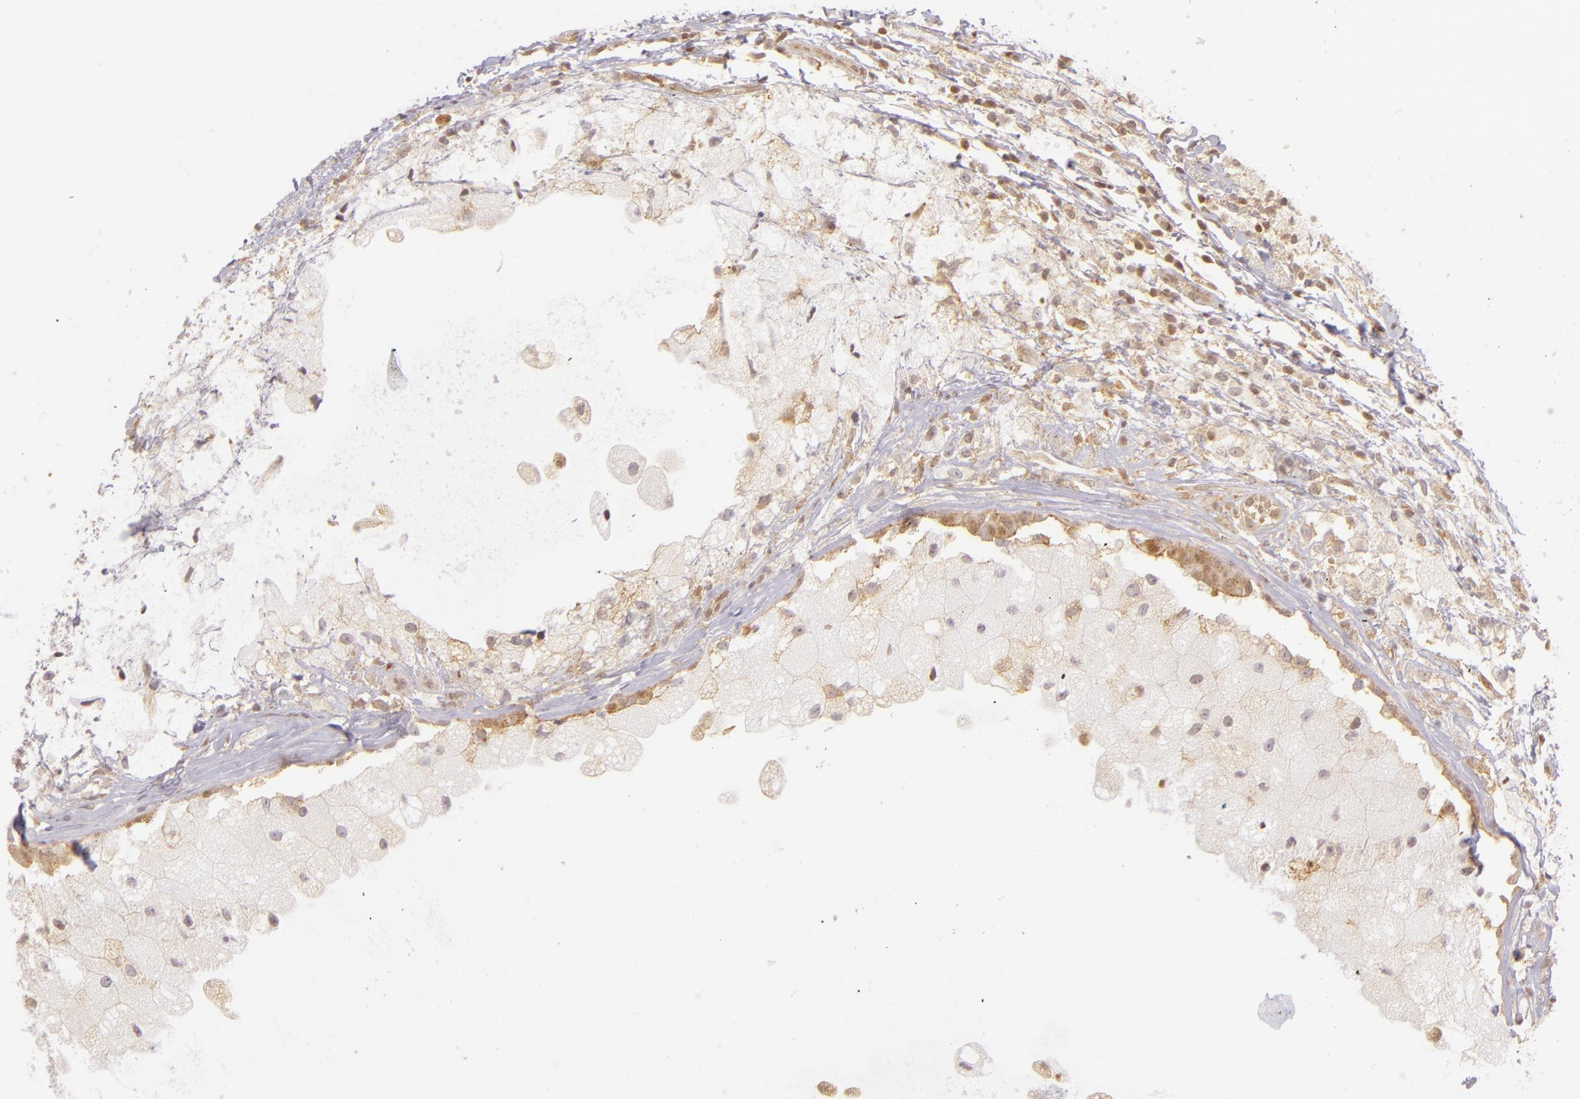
{"staining": {"intensity": "moderate", "quantity": "<25%", "location": "cytoplasmic/membranous"}, "tissue": "breast cancer", "cell_type": "Tumor cells", "image_type": "cancer", "snomed": [{"axis": "morphology", "description": "Duct carcinoma"}, {"axis": "topography", "description": "Breast"}], "caption": "Immunohistochemical staining of invasive ductal carcinoma (breast) reveals low levels of moderate cytoplasmic/membranous protein staining in approximately <25% of tumor cells.", "gene": "IMPDH1", "patient": {"sex": "female", "age": 54}}